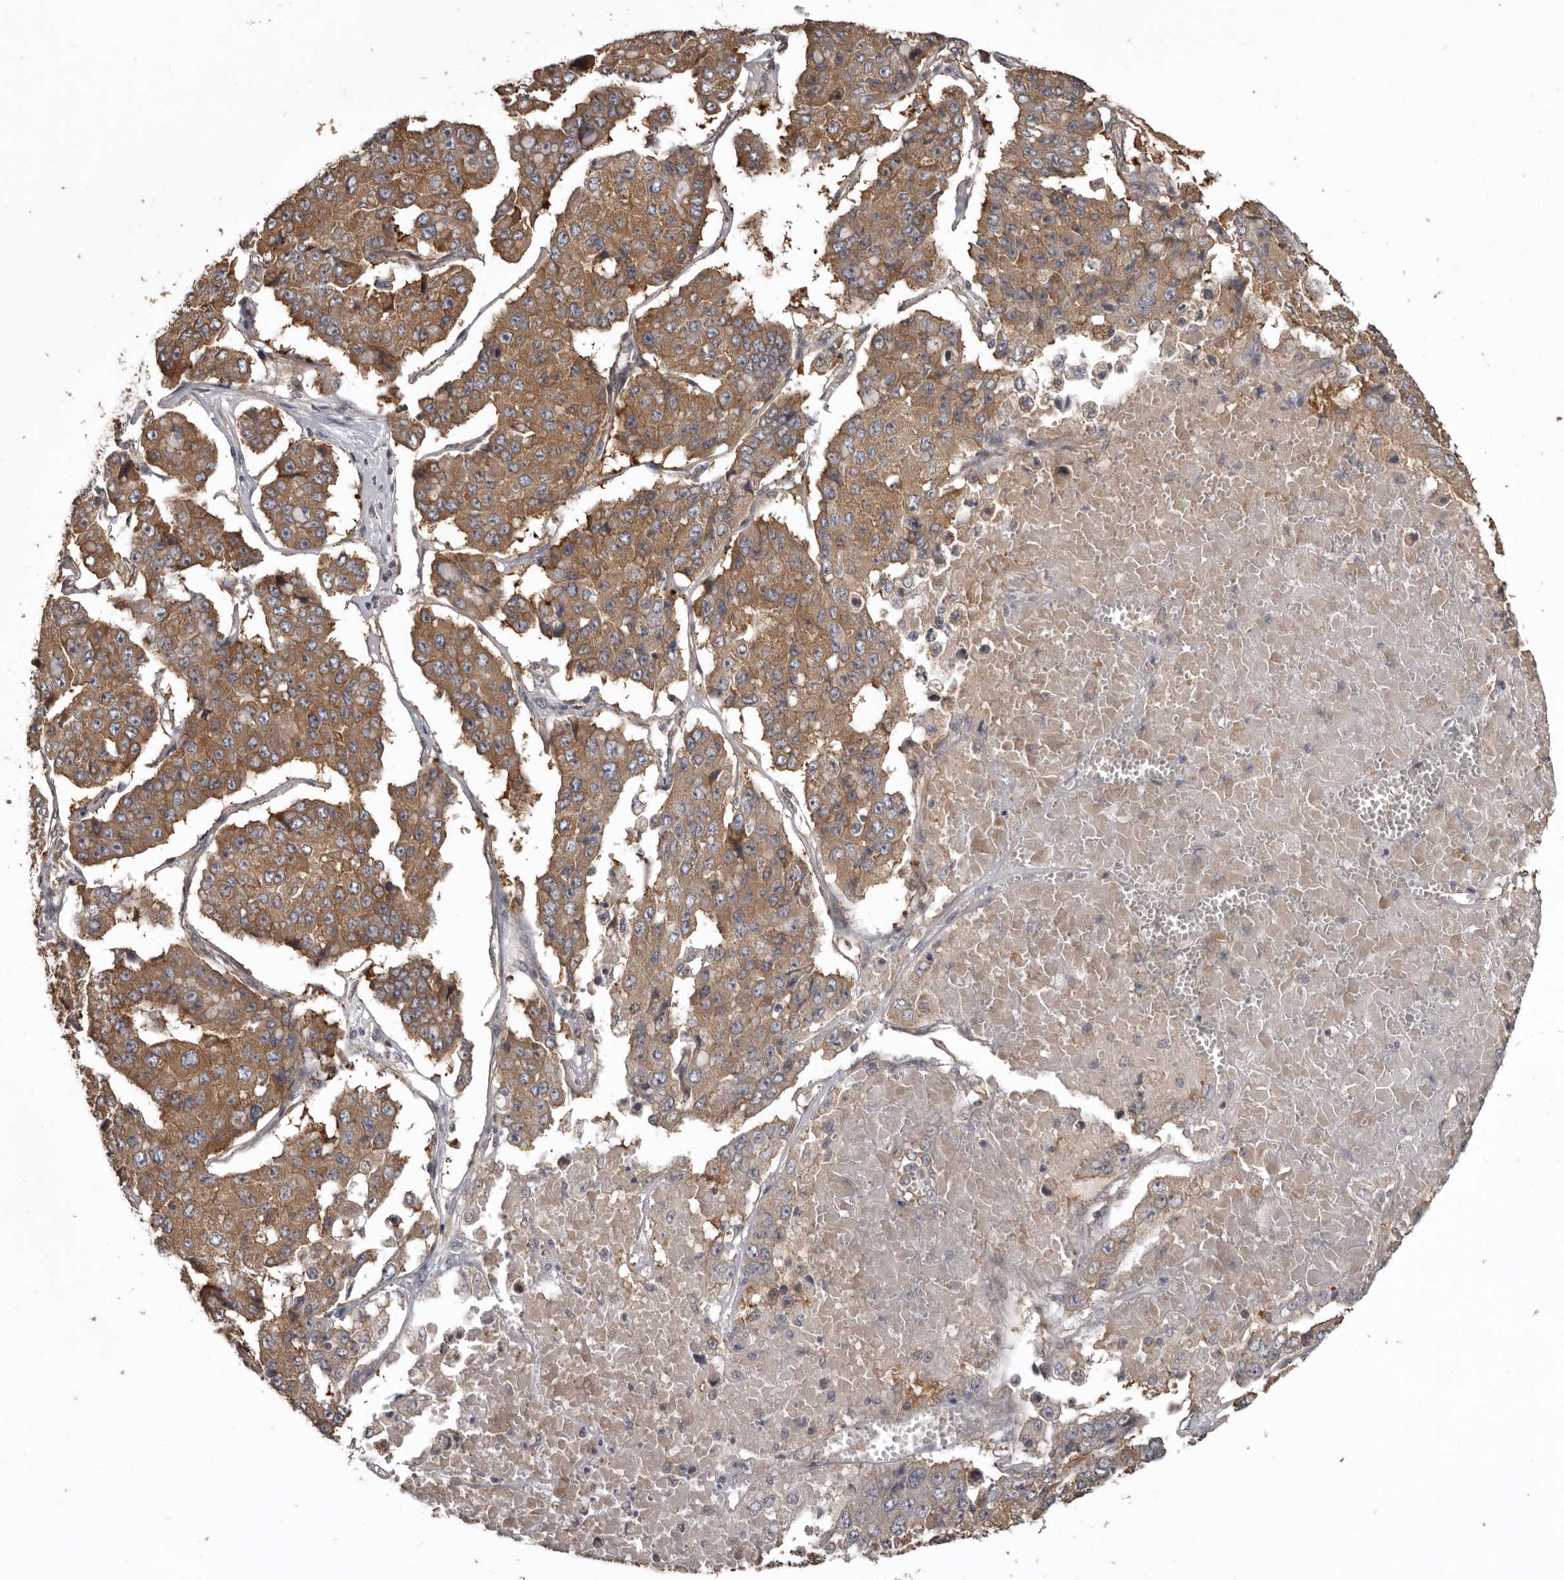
{"staining": {"intensity": "moderate", "quantity": ">75%", "location": "cytoplasmic/membranous"}, "tissue": "pancreatic cancer", "cell_type": "Tumor cells", "image_type": "cancer", "snomed": [{"axis": "morphology", "description": "Adenocarcinoma, NOS"}, {"axis": "topography", "description": "Pancreas"}], "caption": "Immunohistochemistry photomicrograph of human pancreatic cancer (adenocarcinoma) stained for a protein (brown), which reveals medium levels of moderate cytoplasmic/membranous expression in approximately >75% of tumor cells.", "gene": "DARS1", "patient": {"sex": "male", "age": 50}}